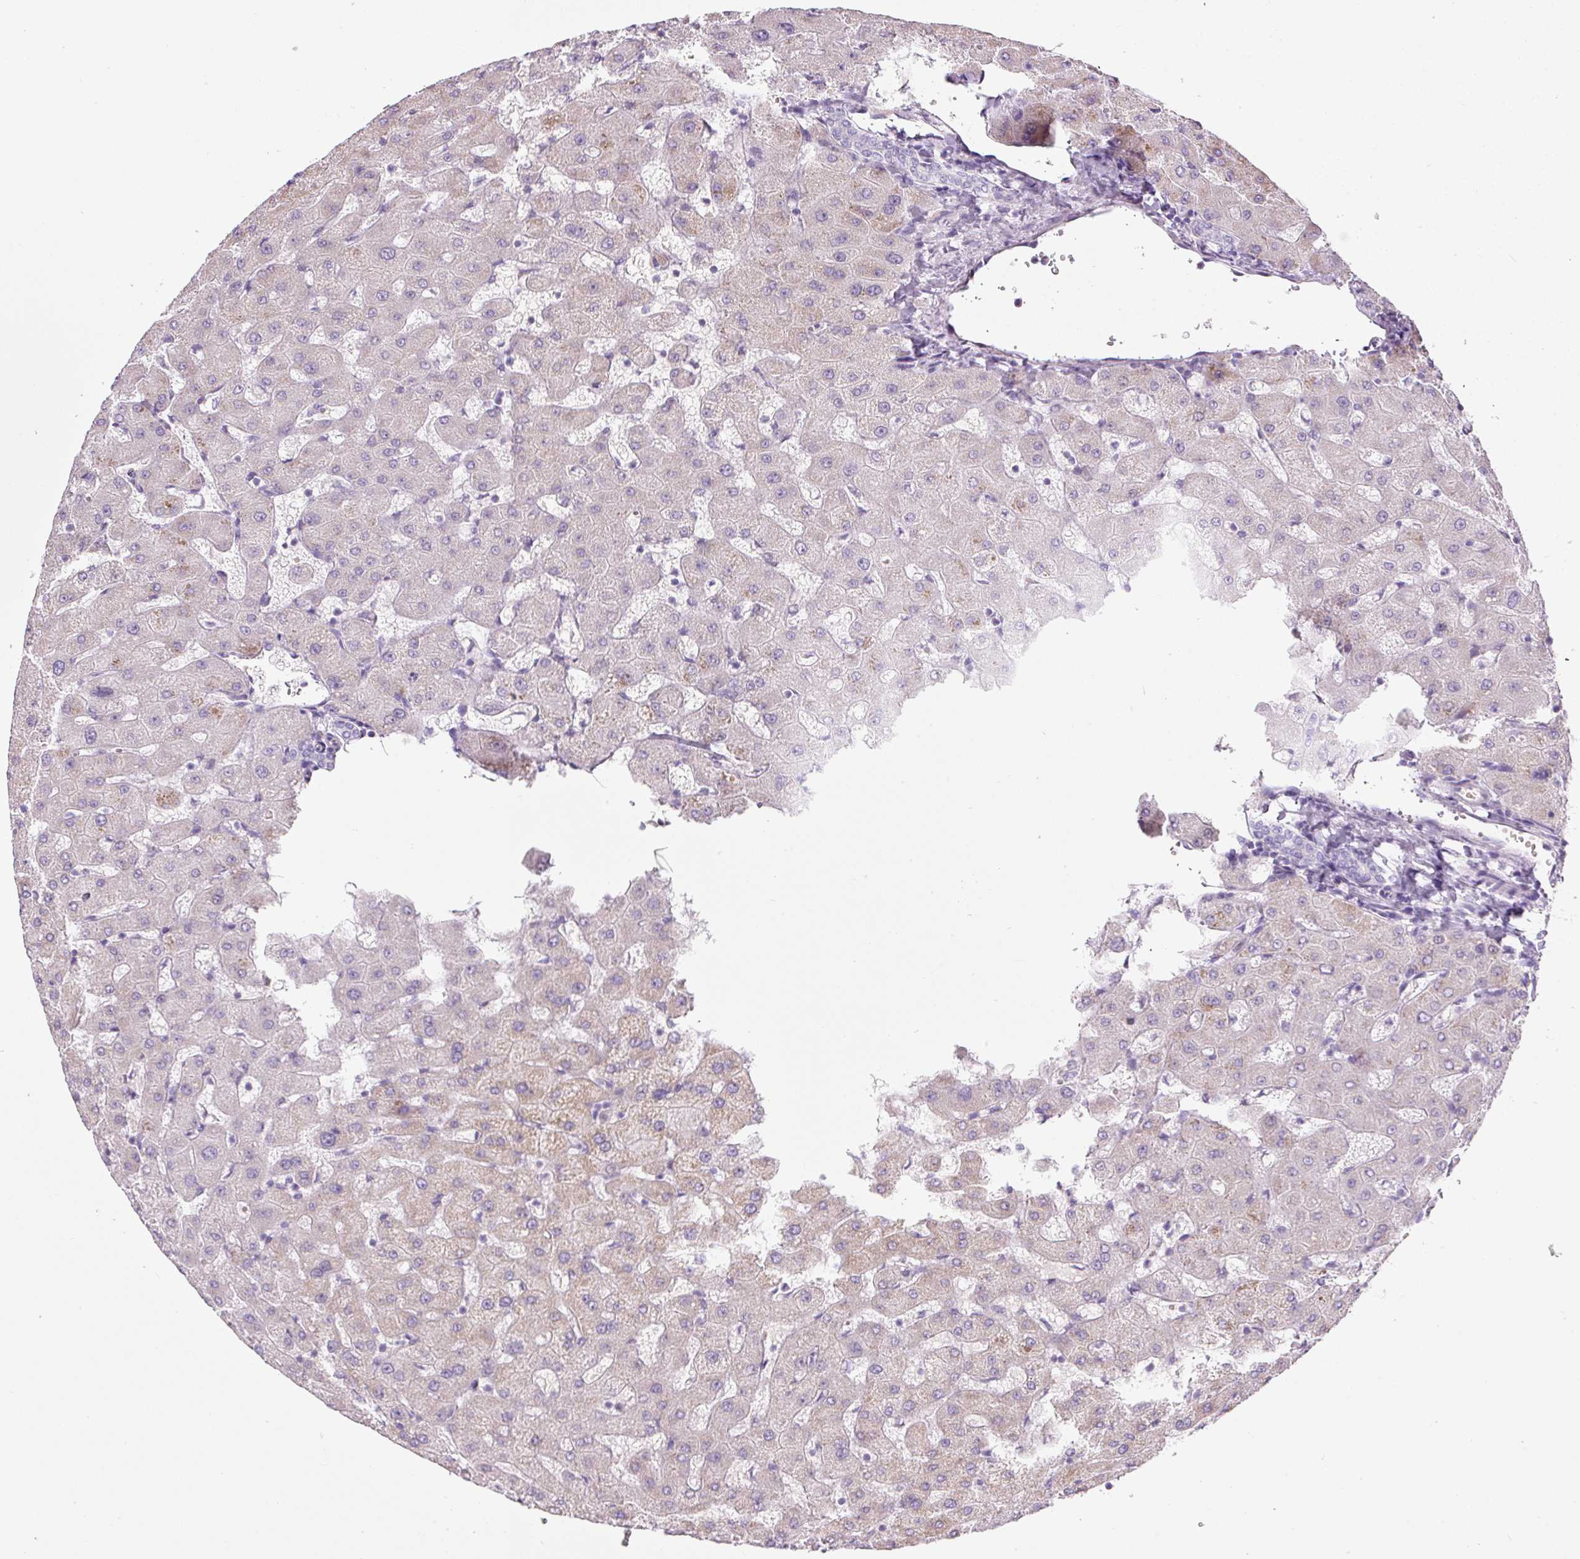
{"staining": {"intensity": "negative", "quantity": "none", "location": "none"}, "tissue": "liver", "cell_type": "Cholangiocytes", "image_type": "normal", "snomed": [{"axis": "morphology", "description": "Normal tissue, NOS"}, {"axis": "topography", "description": "Liver"}], "caption": "IHC image of unremarkable liver: liver stained with DAB shows no significant protein staining in cholangiocytes.", "gene": "FGFBP3", "patient": {"sex": "female", "age": 63}}